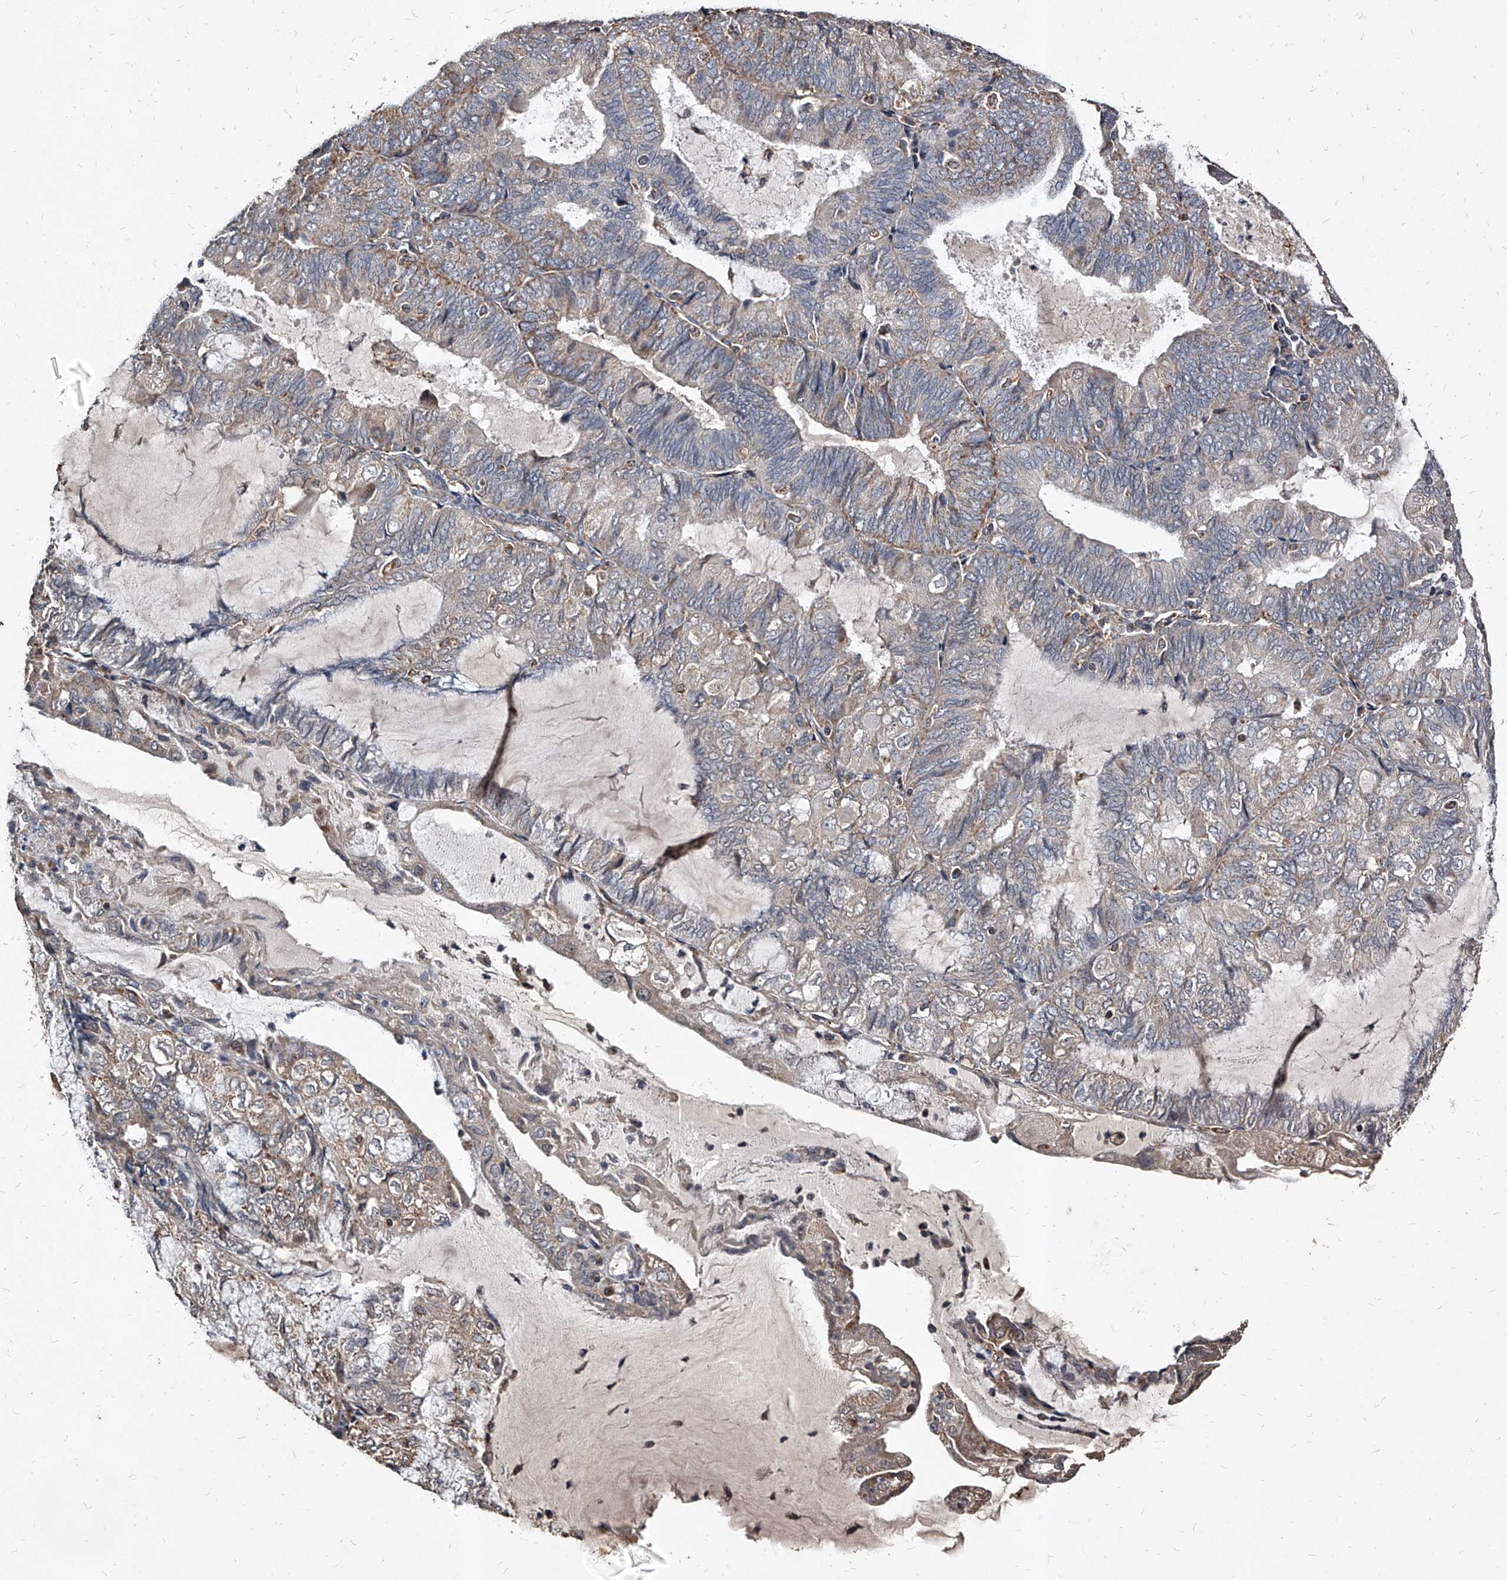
{"staining": {"intensity": "weak", "quantity": "25%-75%", "location": "cytoplasmic/membranous"}, "tissue": "endometrial cancer", "cell_type": "Tumor cells", "image_type": "cancer", "snomed": [{"axis": "morphology", "description": "Adenocarcinoma, NOS"}, {"axis": "topography", "description": "Endometrium"}], "caption": "Endometrial cancer tissue reveals weak cytoplasmic/membranous positivity in approximately 25%-75% of tumor cells", "gene": "GPR183", "patient": {"sex": "female", "age": 81}}